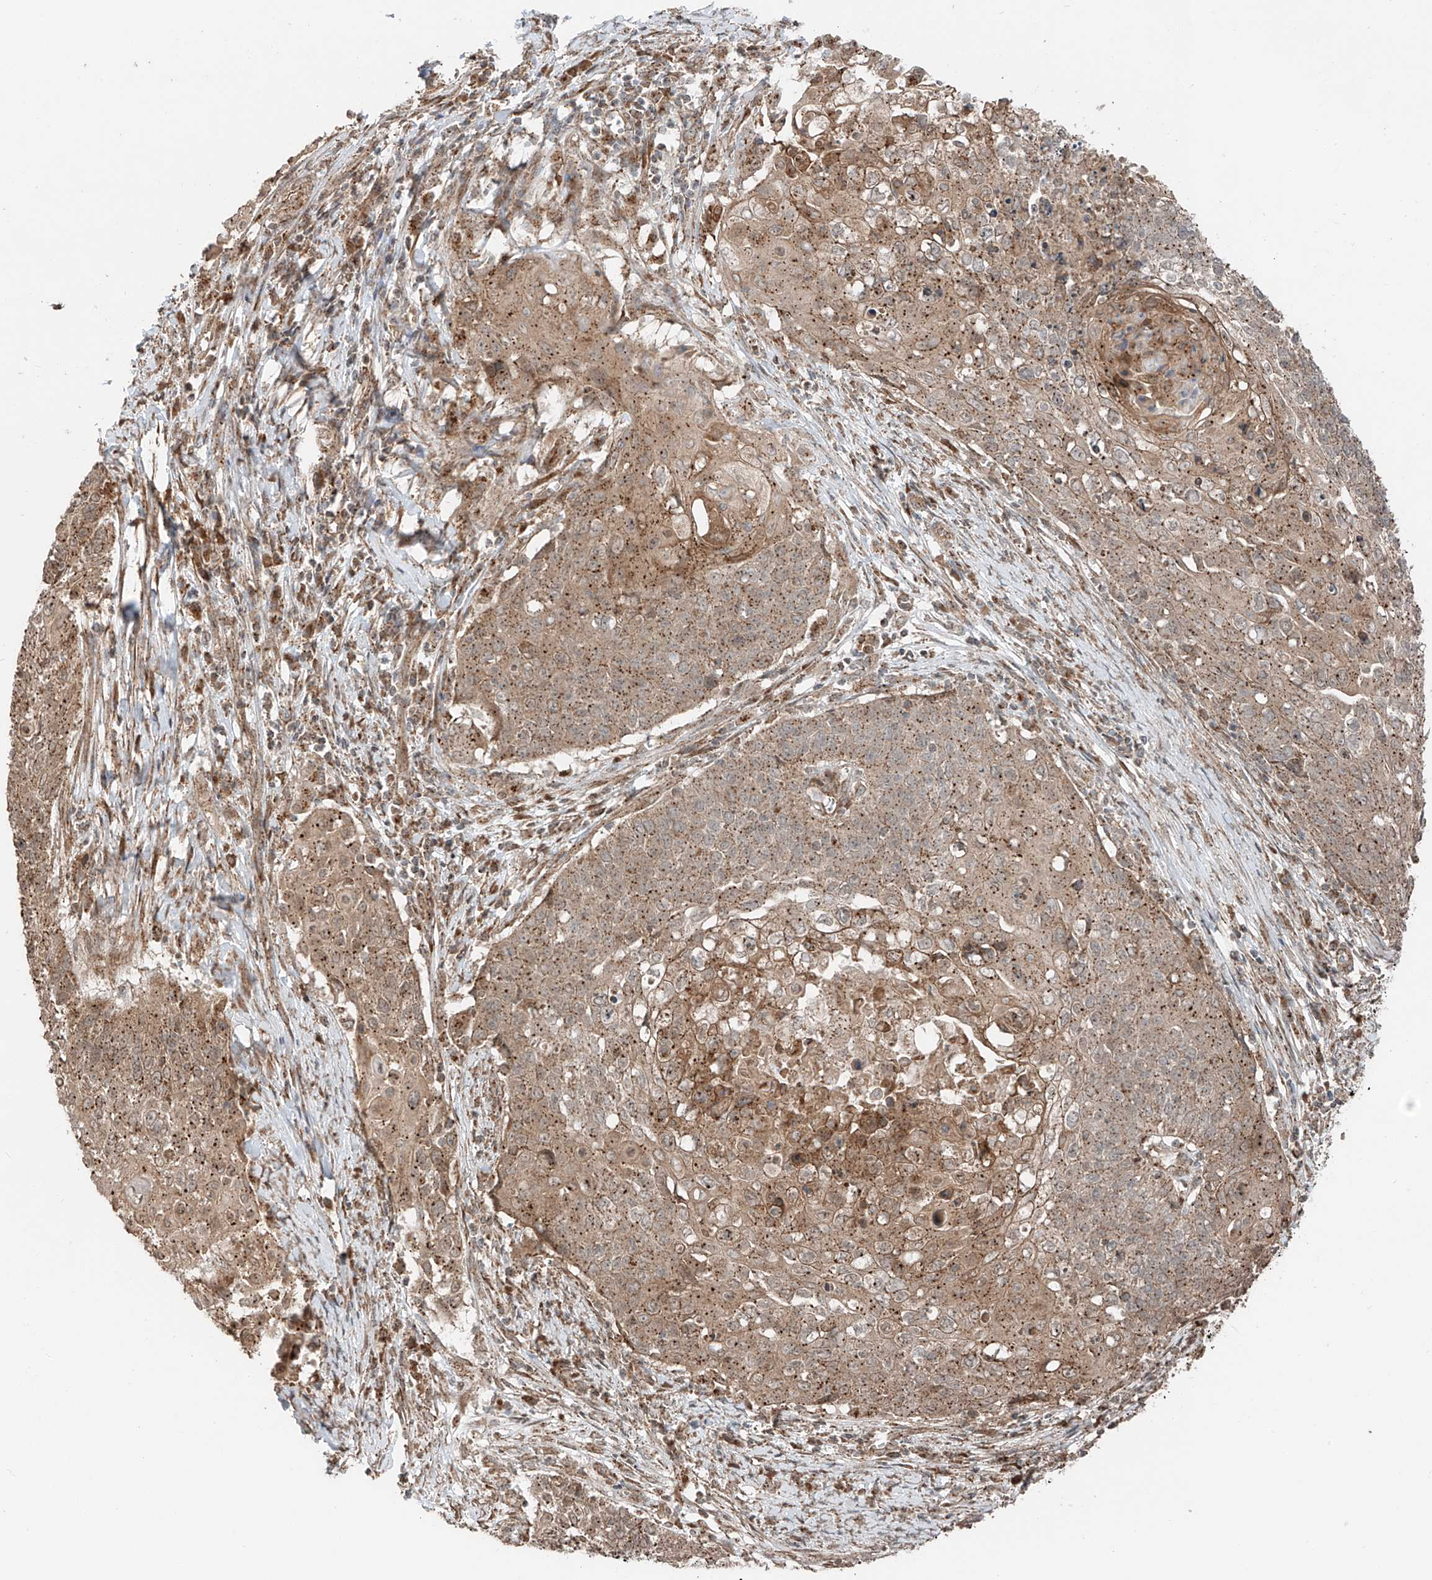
{"staining": {"intensity": "moderate", "quantity": ">75%", "location": "cytoplasmic/membranous"}, "tissue": "cervical cancer", "cell_type": "Tumor cells", "image_type": "cancer", "snomed": [{"axis": "morphology", "description": "Squamous cell carcinoma, NOS"}, {"axis": "topography", "description": "Cervix"}], "caption": "IHC photomicrograph of cervical cancer (squamous cell carcinoma) stained for a protein (brown), which shows medium levels of moderate cytoplasmic/membranous staining in about >75% of tumor cells.", "gene": "CEP162", "patient": {"sex": "female", "age": 39}}